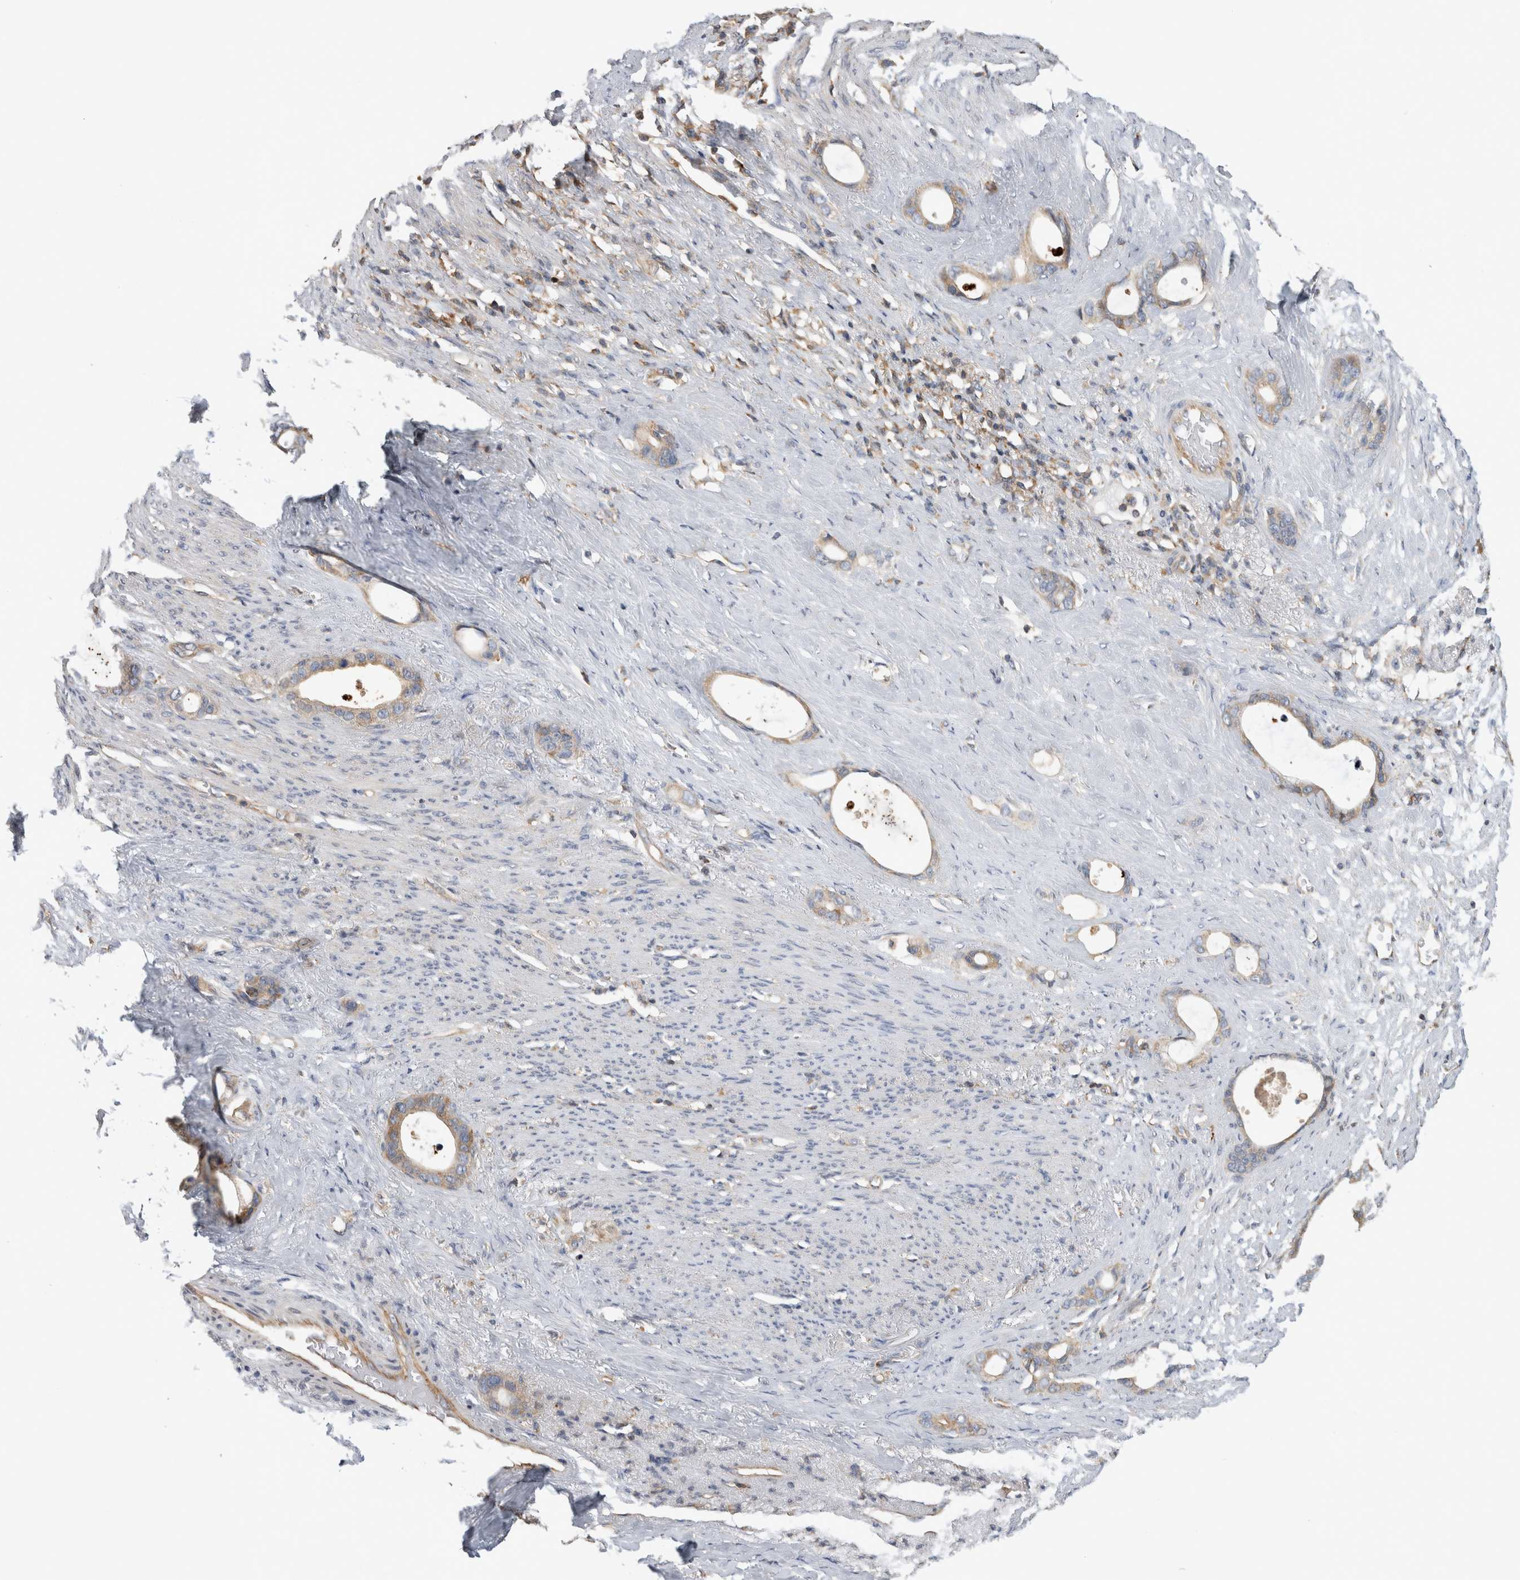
{"staining": {"intensity": "moderate", "quantity": ">75%", "location": "cytoplasmic/membranous"}, "tissue": "stomach cancer", "cell_type": "Tumor cells", "image_type": "cancer", "snomed": [{"axis": "morphology", "description": "Adenocarcinoma, NOS"}, {"axis": "topography", "description": "Stomach"}], "caption": "Stomach cancer (adenocarcinoma) stained with DAB (3,3'-diaminobenzidine) immunohistochemistry (IHC) demonstrates medium levels of moderate cytoplasmic/membranous staining in about >75% of tumor cells. (Brightfield microscopy of DAB IHC at high magnification).", "gene": "GRIK2", "patient": {"sex": "female", "age": 75}}